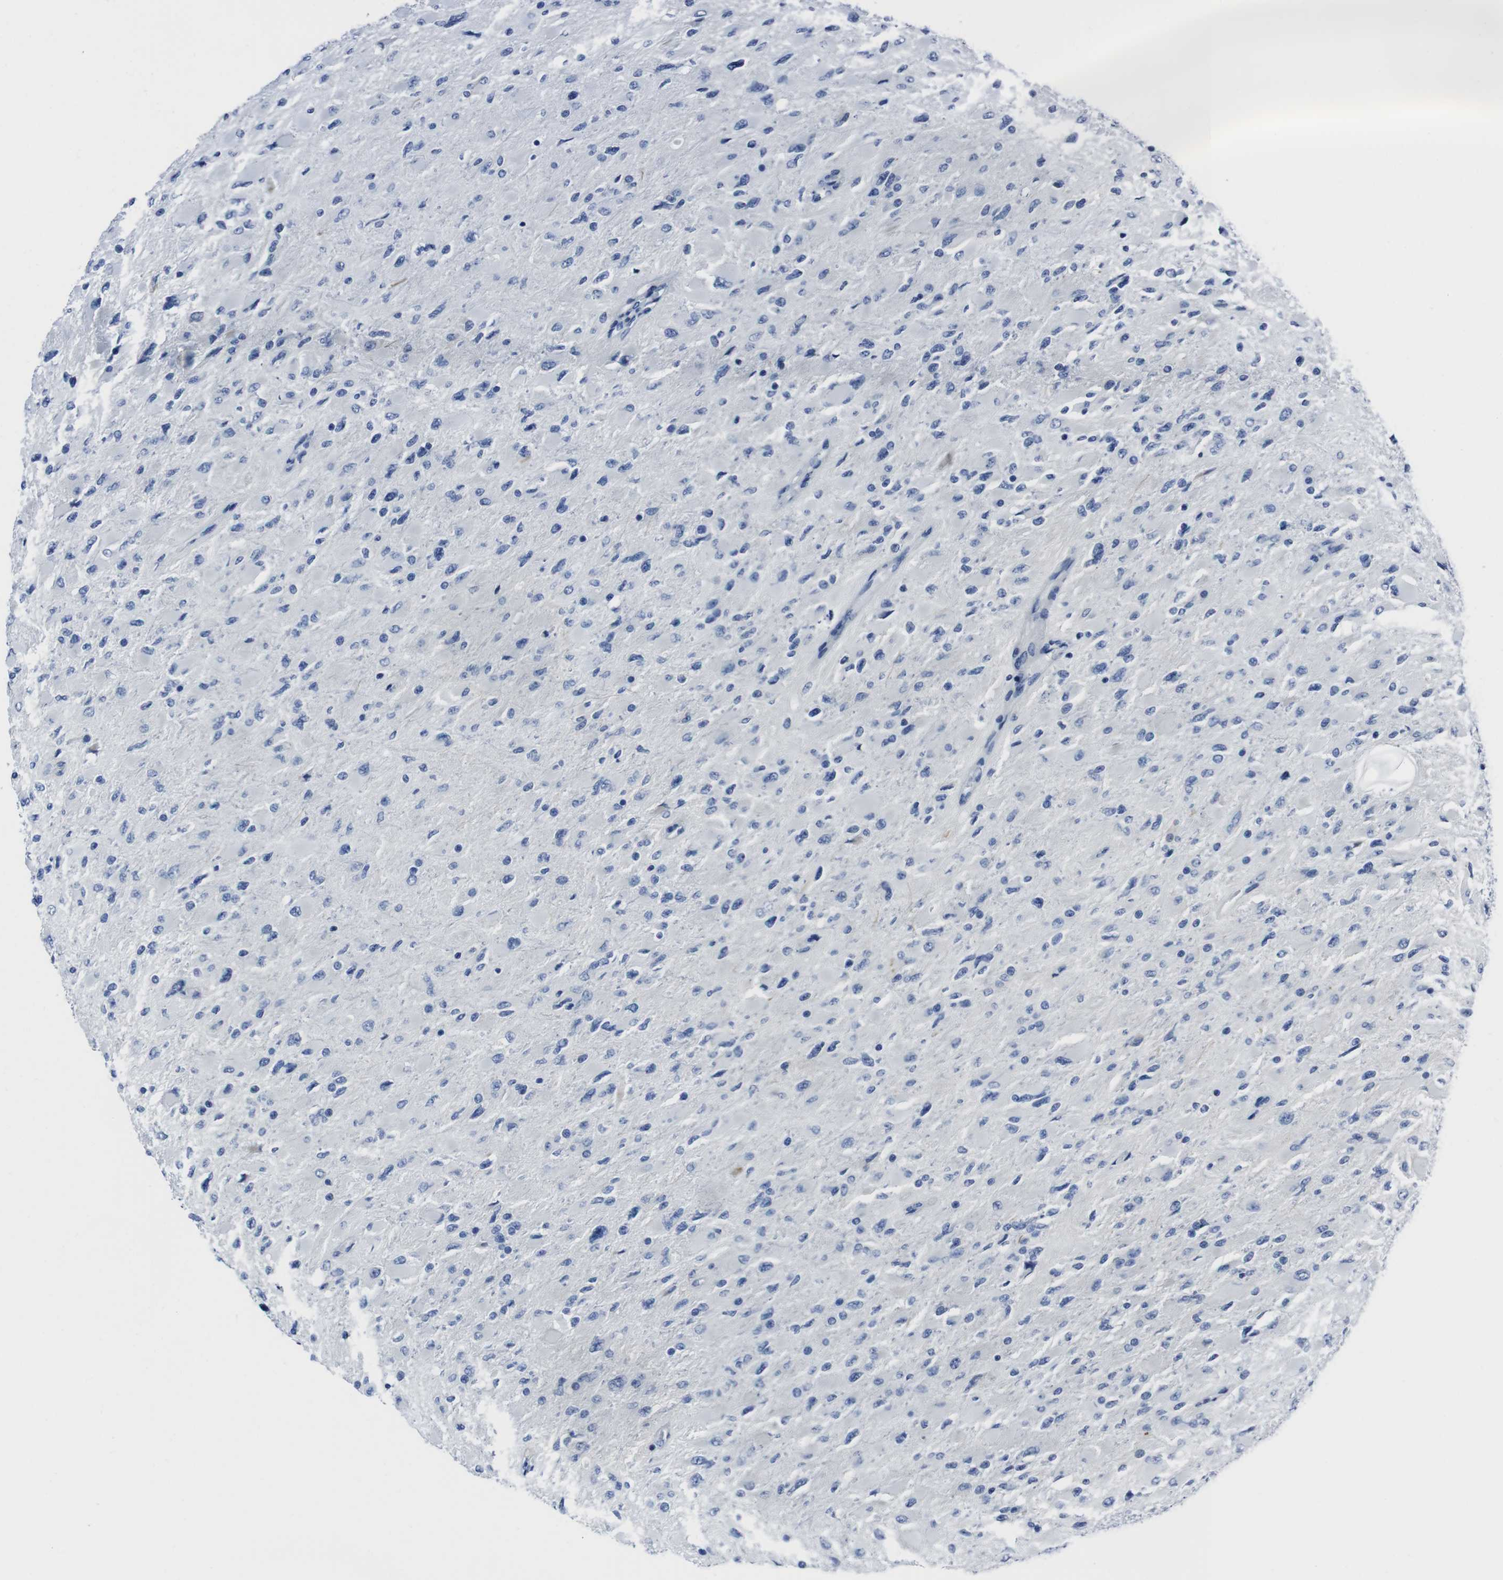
{"staining": {"intensity": "negative", "quantity": "none", "location": "none"}, "tissue": "glioma", "cell_type": "Tumor cells", "image_type": "cancer", "snomed": [{"axis": "morphology", "description": "Glioma, malignant, High grade"}, {"axis": "topography", "description": "Cerebral cortex"}], "caption": "IHC photomicrograph of malignant glioma (high-grade) stained for a protein (brown), which reveals no positivity in tumor cells. (IHC, brightfield microscopy, high magnification).", "gene": "EIF4A1", "patient": {"sex": "female", "age": 36}}